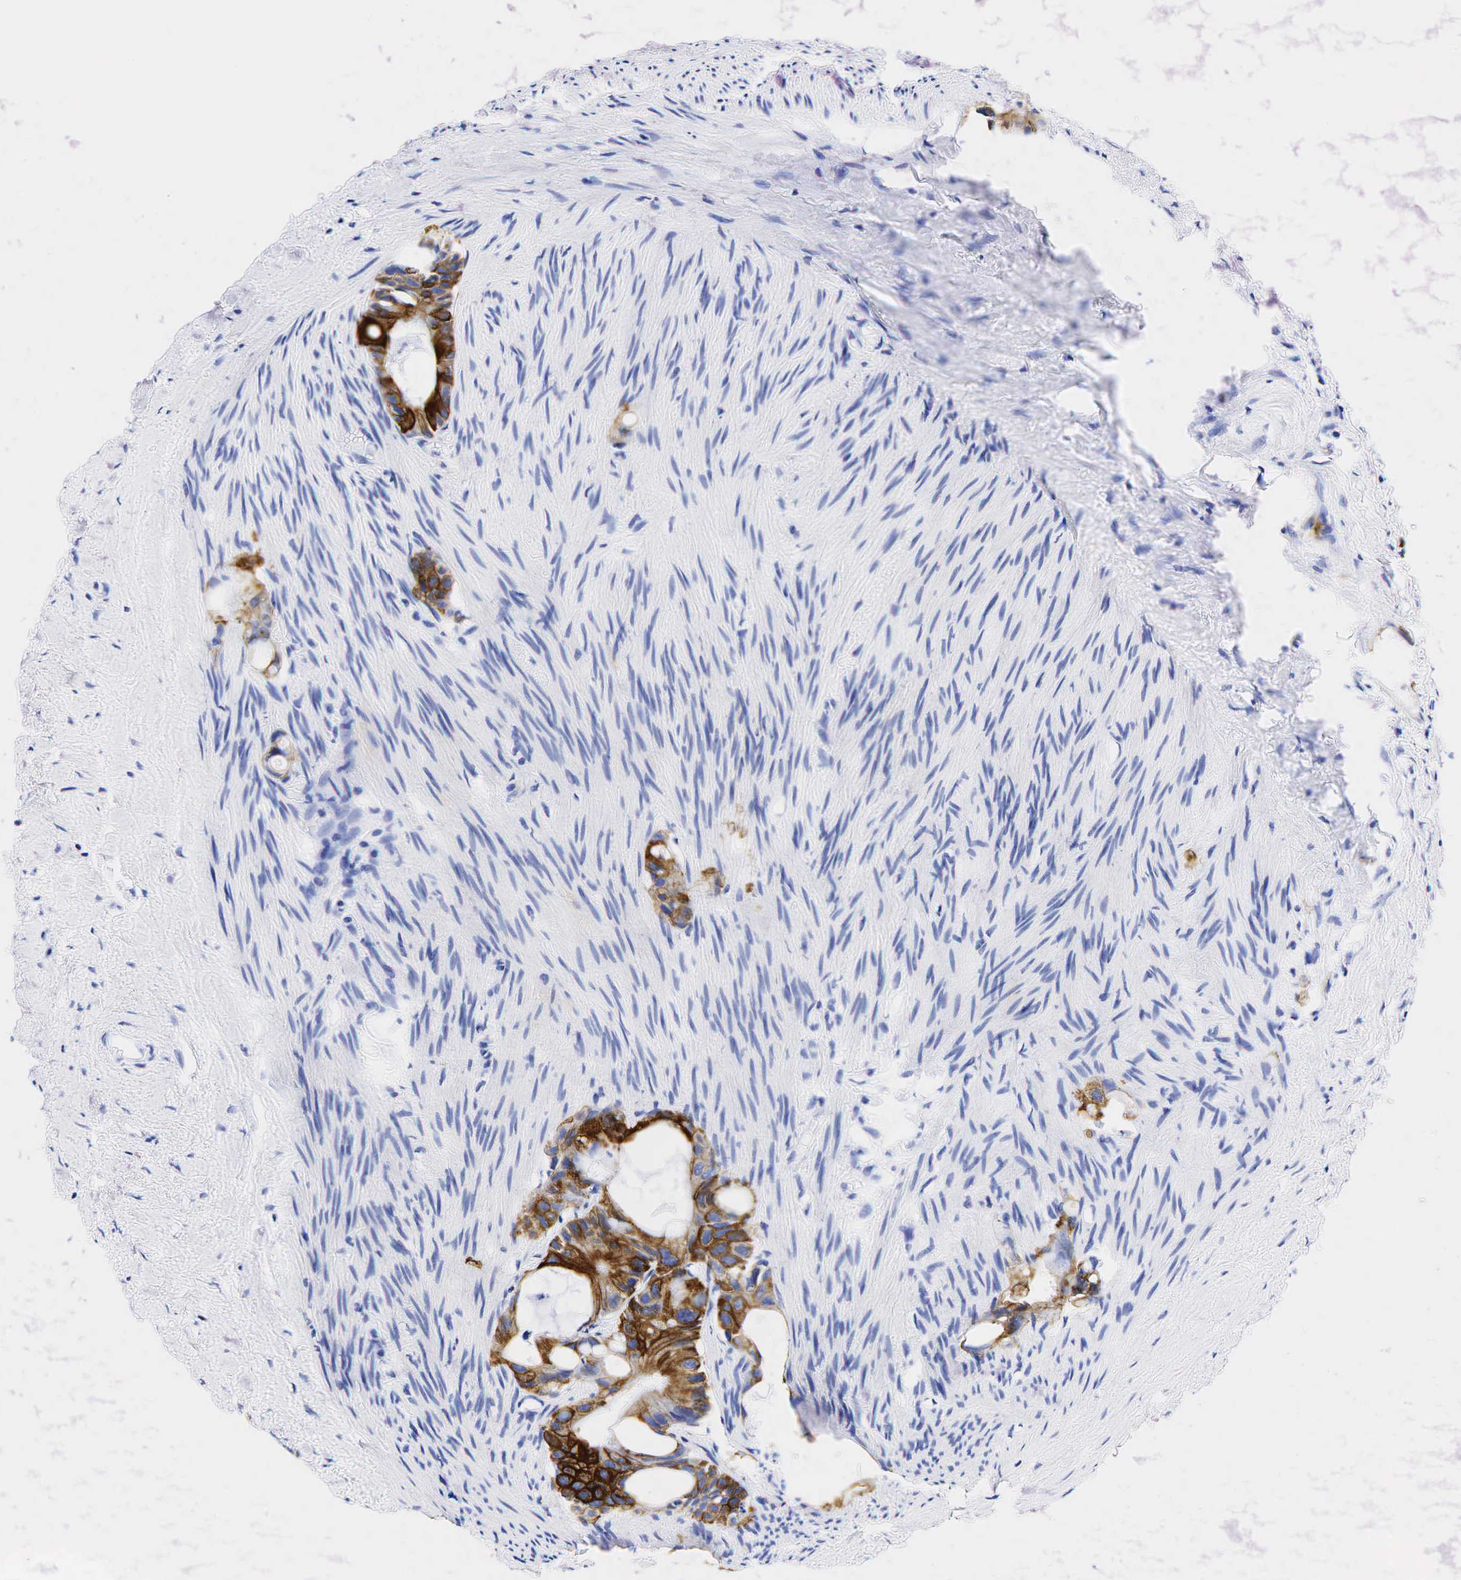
{"staining": {"intensity": "strong", "quantity": ">75%", "location": "cytoplasmic/membranous"}, "tissue": "colorectal cancer", "cell_type": "Tumor cells", "image_type": "cancer", "snomed": [{"axis": "morphology", "description": "Adenocarcinoma, NOS"}, {"axis": "topography", "description": "Colon"}], "caption": "This histopathology image exhibits immunohistochemistry (IHC) staining of human colorectal cancer, with high strong cytoplasmic/membranous expression in about >75% of tumor cells.", "gene": "KRT19", "patient": {"sex": "male", "age": 70}}